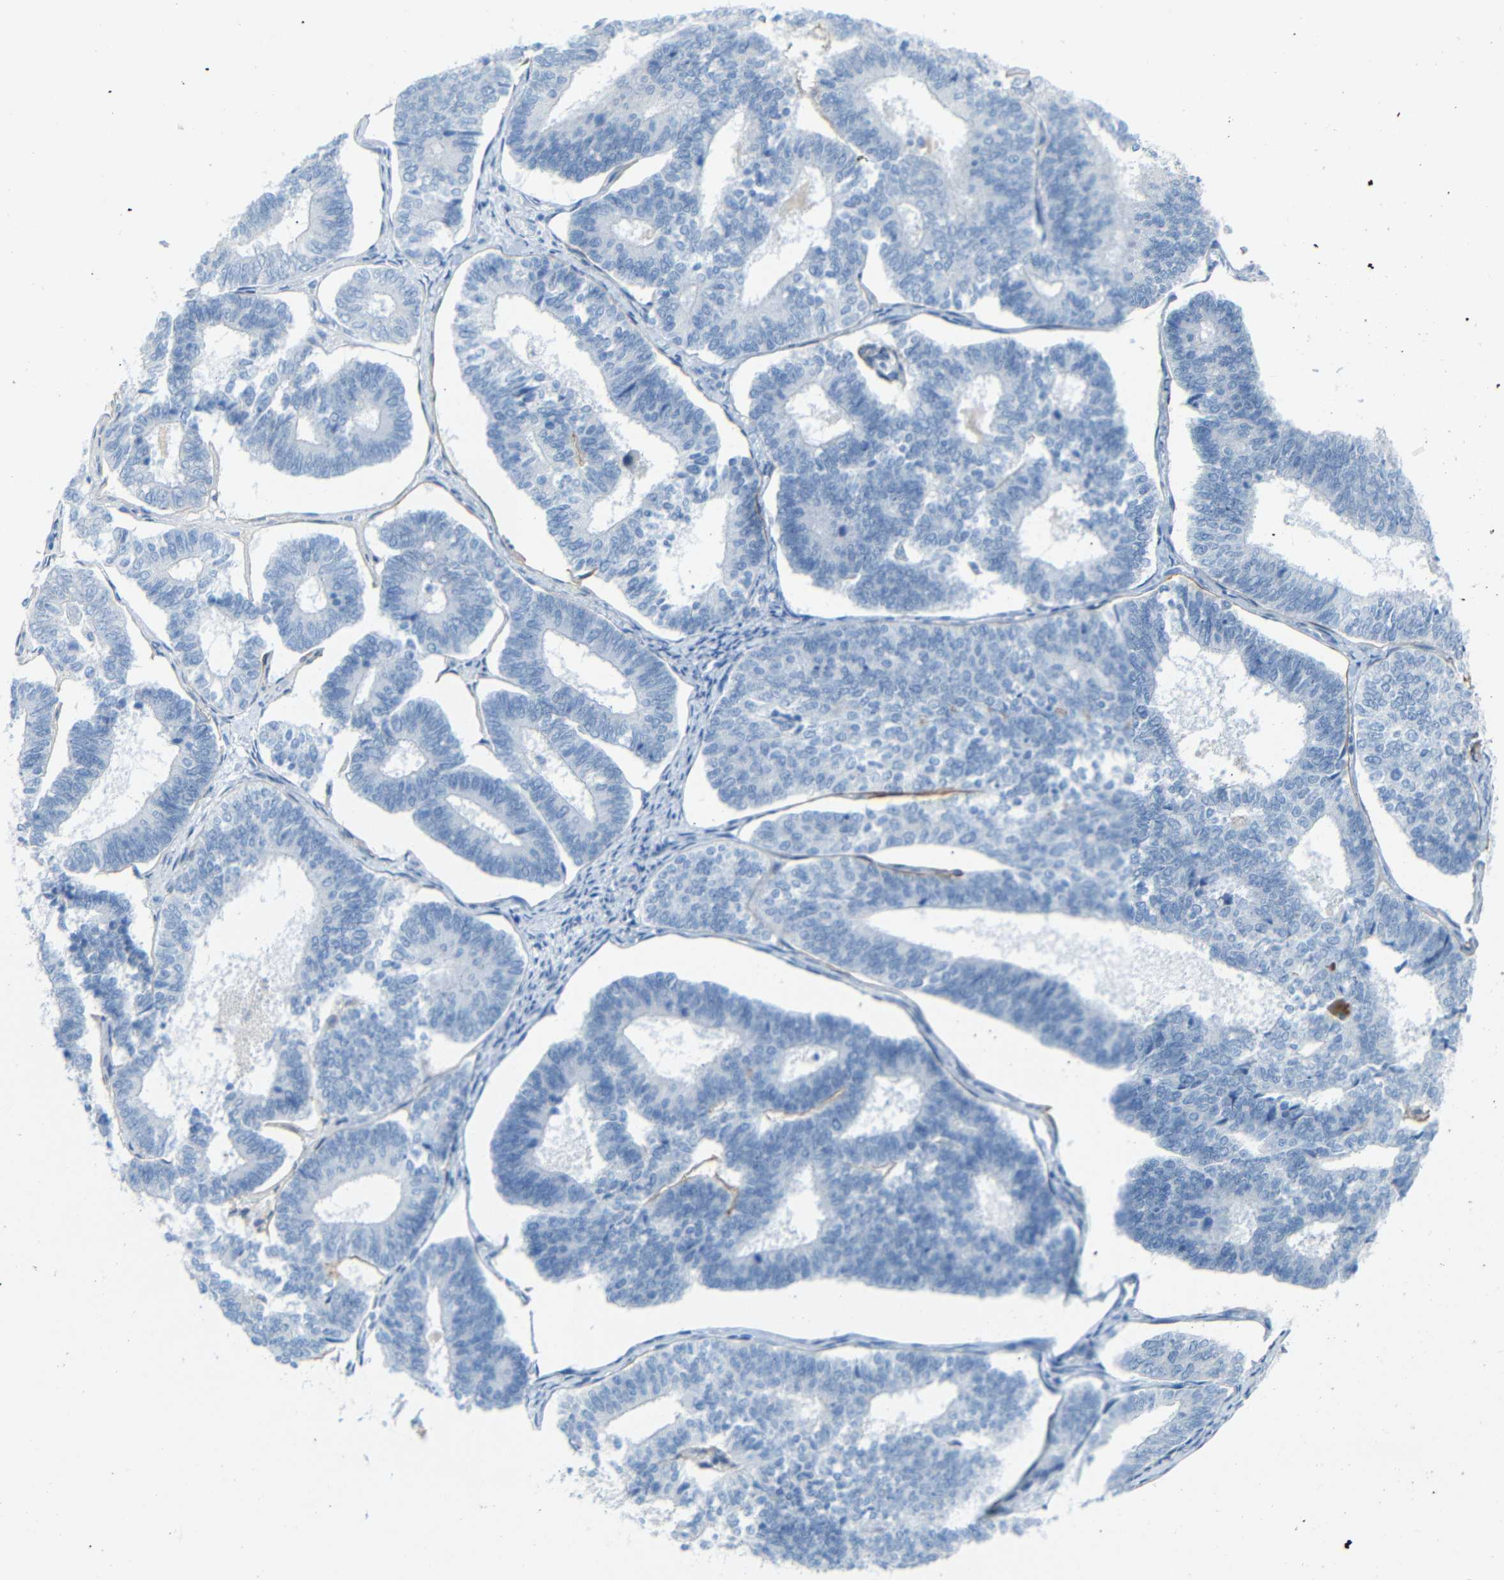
{"staining": {"intensity": "negative", "quantity": "none", "location": "none"}, "tissue": "endometrial cancer", "cell_type": "Tumor cells", "image_type": "cancer", "snomed": [{"axis": "morphology", "description": "Adenocarcinoma, NOS"}, {"axis": "topography", "description": "Endometrium"}], "caption": "The image displays no staining of tumor cells in endometrial adenocarcinoma.", "gene": "FCRL1", "patient": {"sex": "female", "age": 70}}